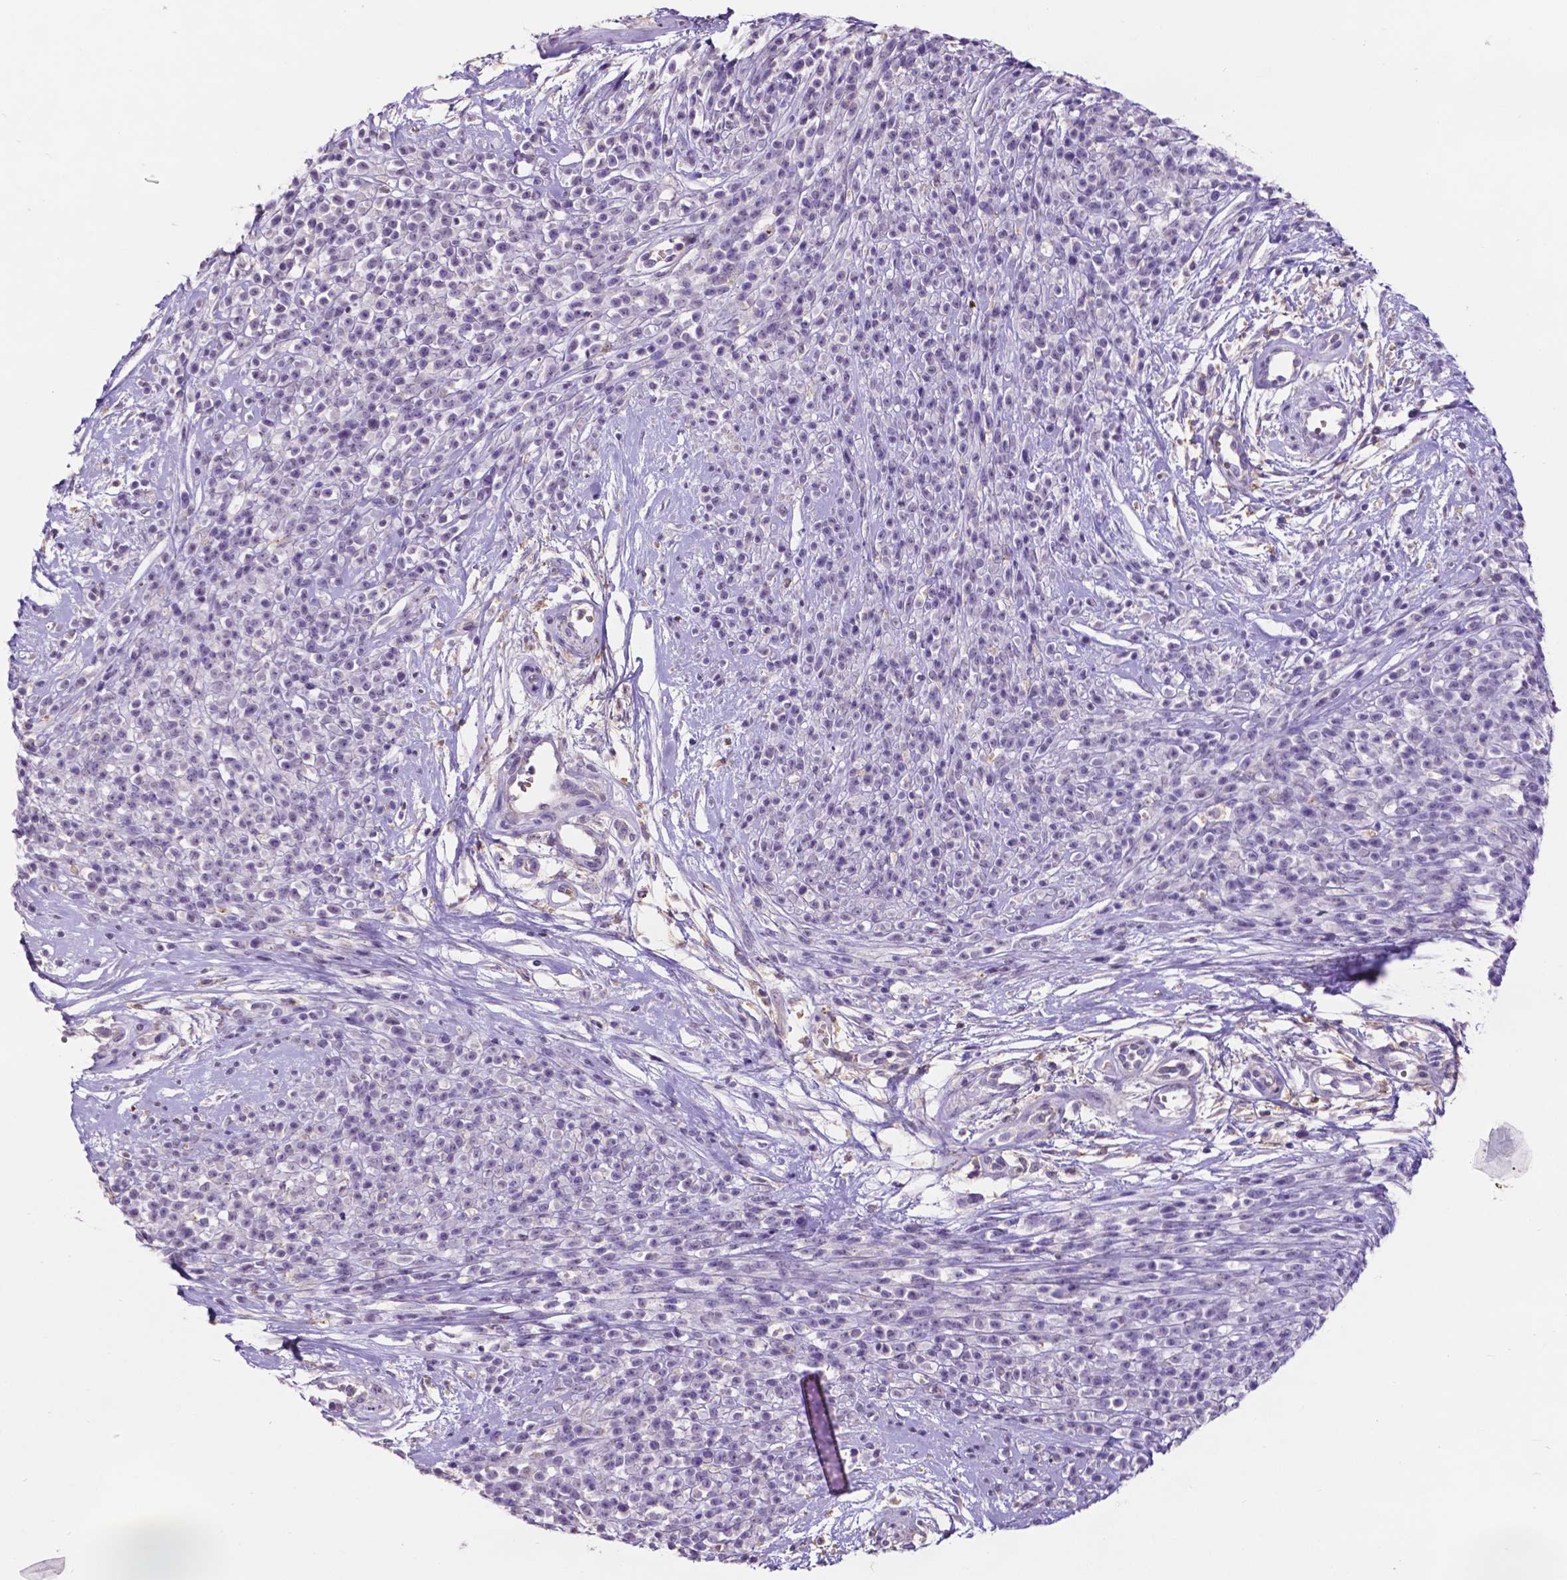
{"staining": {"intensity": "negative", "quantity": "none", "location": "none"}, "tissue": "melanoma", "cell_type": "Tumor cells", "image_type": "cancer", "snomed": [{"axis": "morphology", "description": "Malignant melanoma, NOS"}, {"axis": "topography", "description": "Skin"}, {"axis": "topography", "description": "Skin of trunk"}], "caption": "Immunohistochemical staining of melanoma reveals no significant positivity in tumor cells.", "gene": "PLSCR1", "patient": {"sex": "male", "age": 74}}